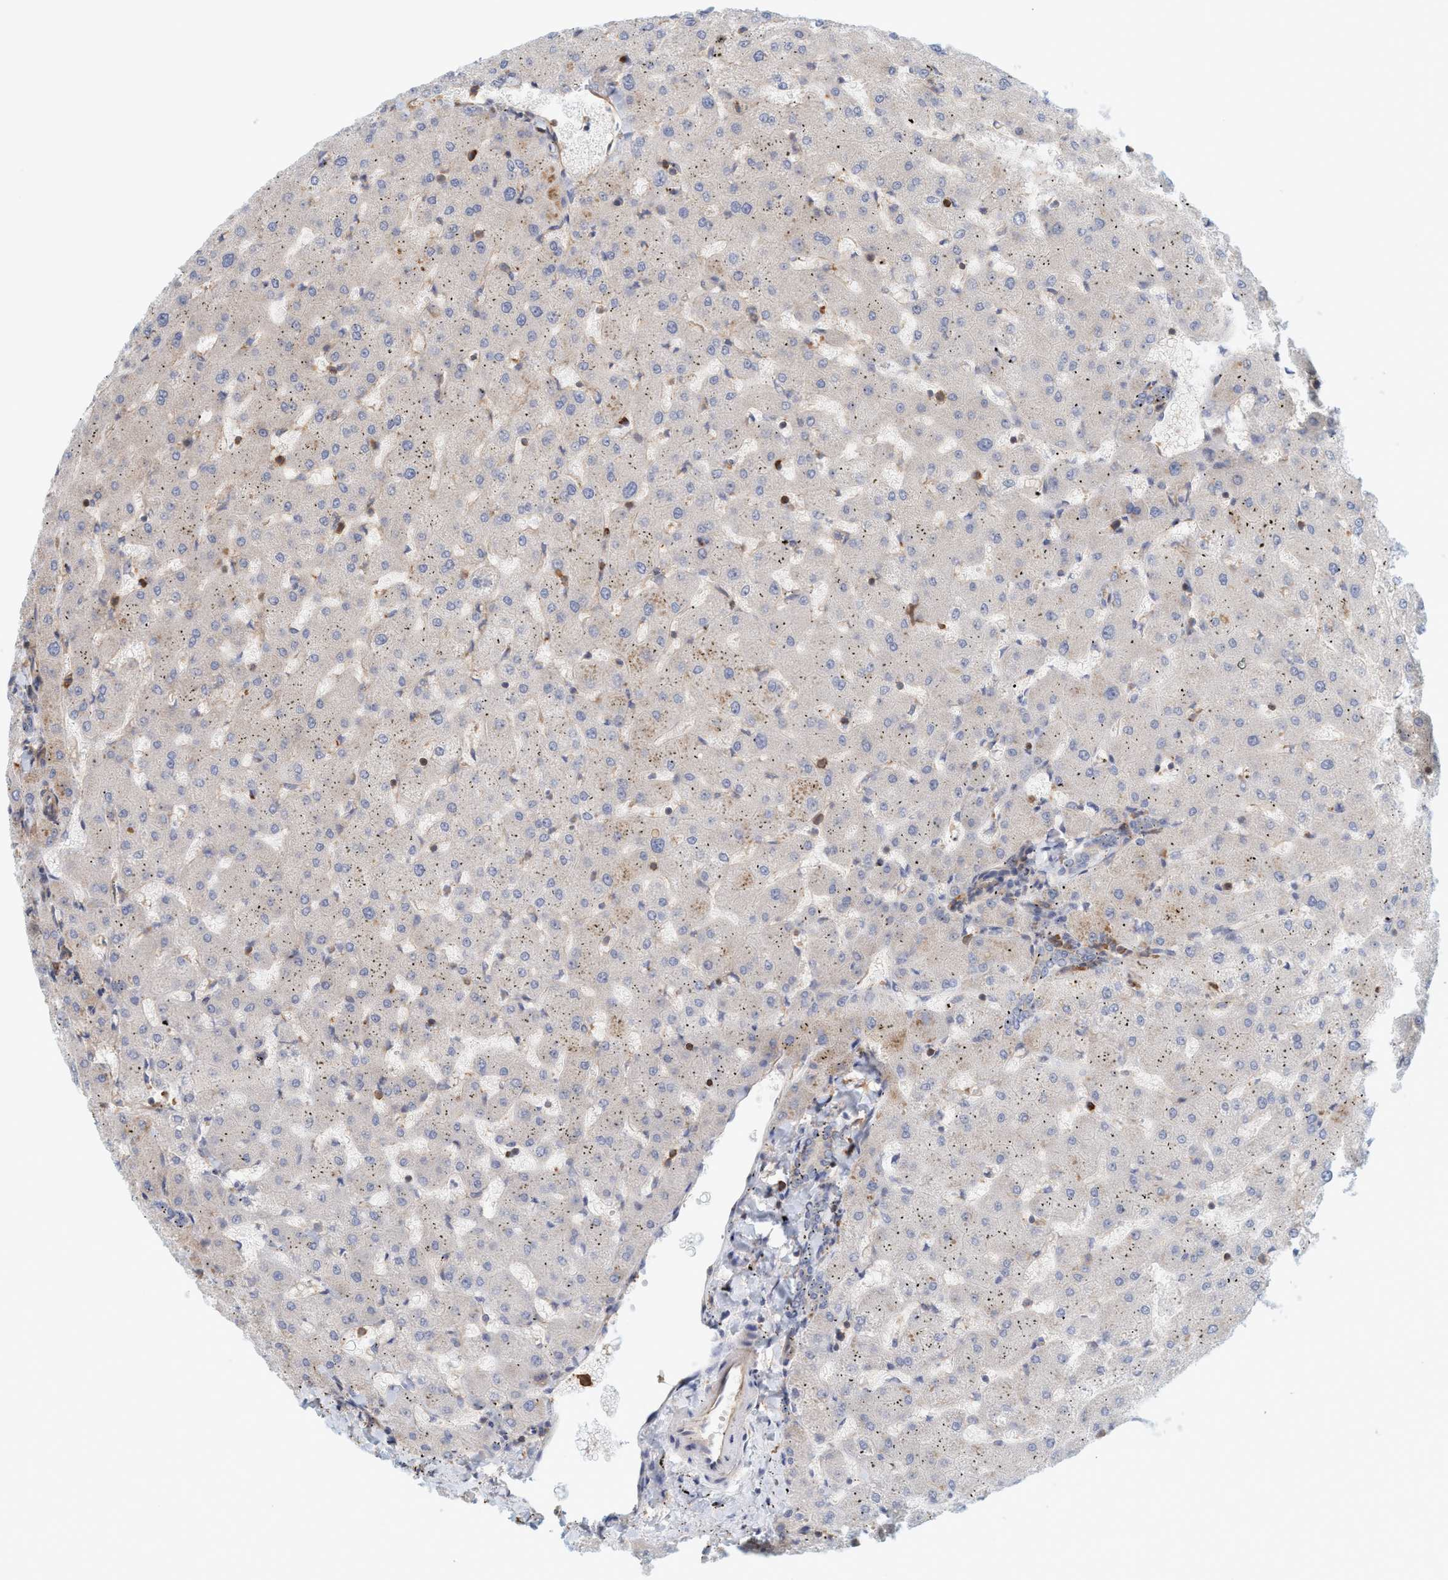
{"staining": {"intensity": "negative", "quantity": "none", "location": "none"}, "tissue": "liver", "cell_type": "Cholangiocytes", "image_type": "normal", "snomed": [{"axis": "morphology", "description": "Normal tissue, NOS"}, {"axis": "topography", "description": "Liver"}], "caption": "A high-resolution micrograph shows IHC staining of unremarkable liver, which shows no significant staining in cholangiocytes. The staining was performed using DAB to visualize the protein expression in brown, while the nuclei were stained in blue with hematoxylin (Magnification: 20x).", "gene": "SPECC1", "patient": {"sex": "female", "age": 63}}